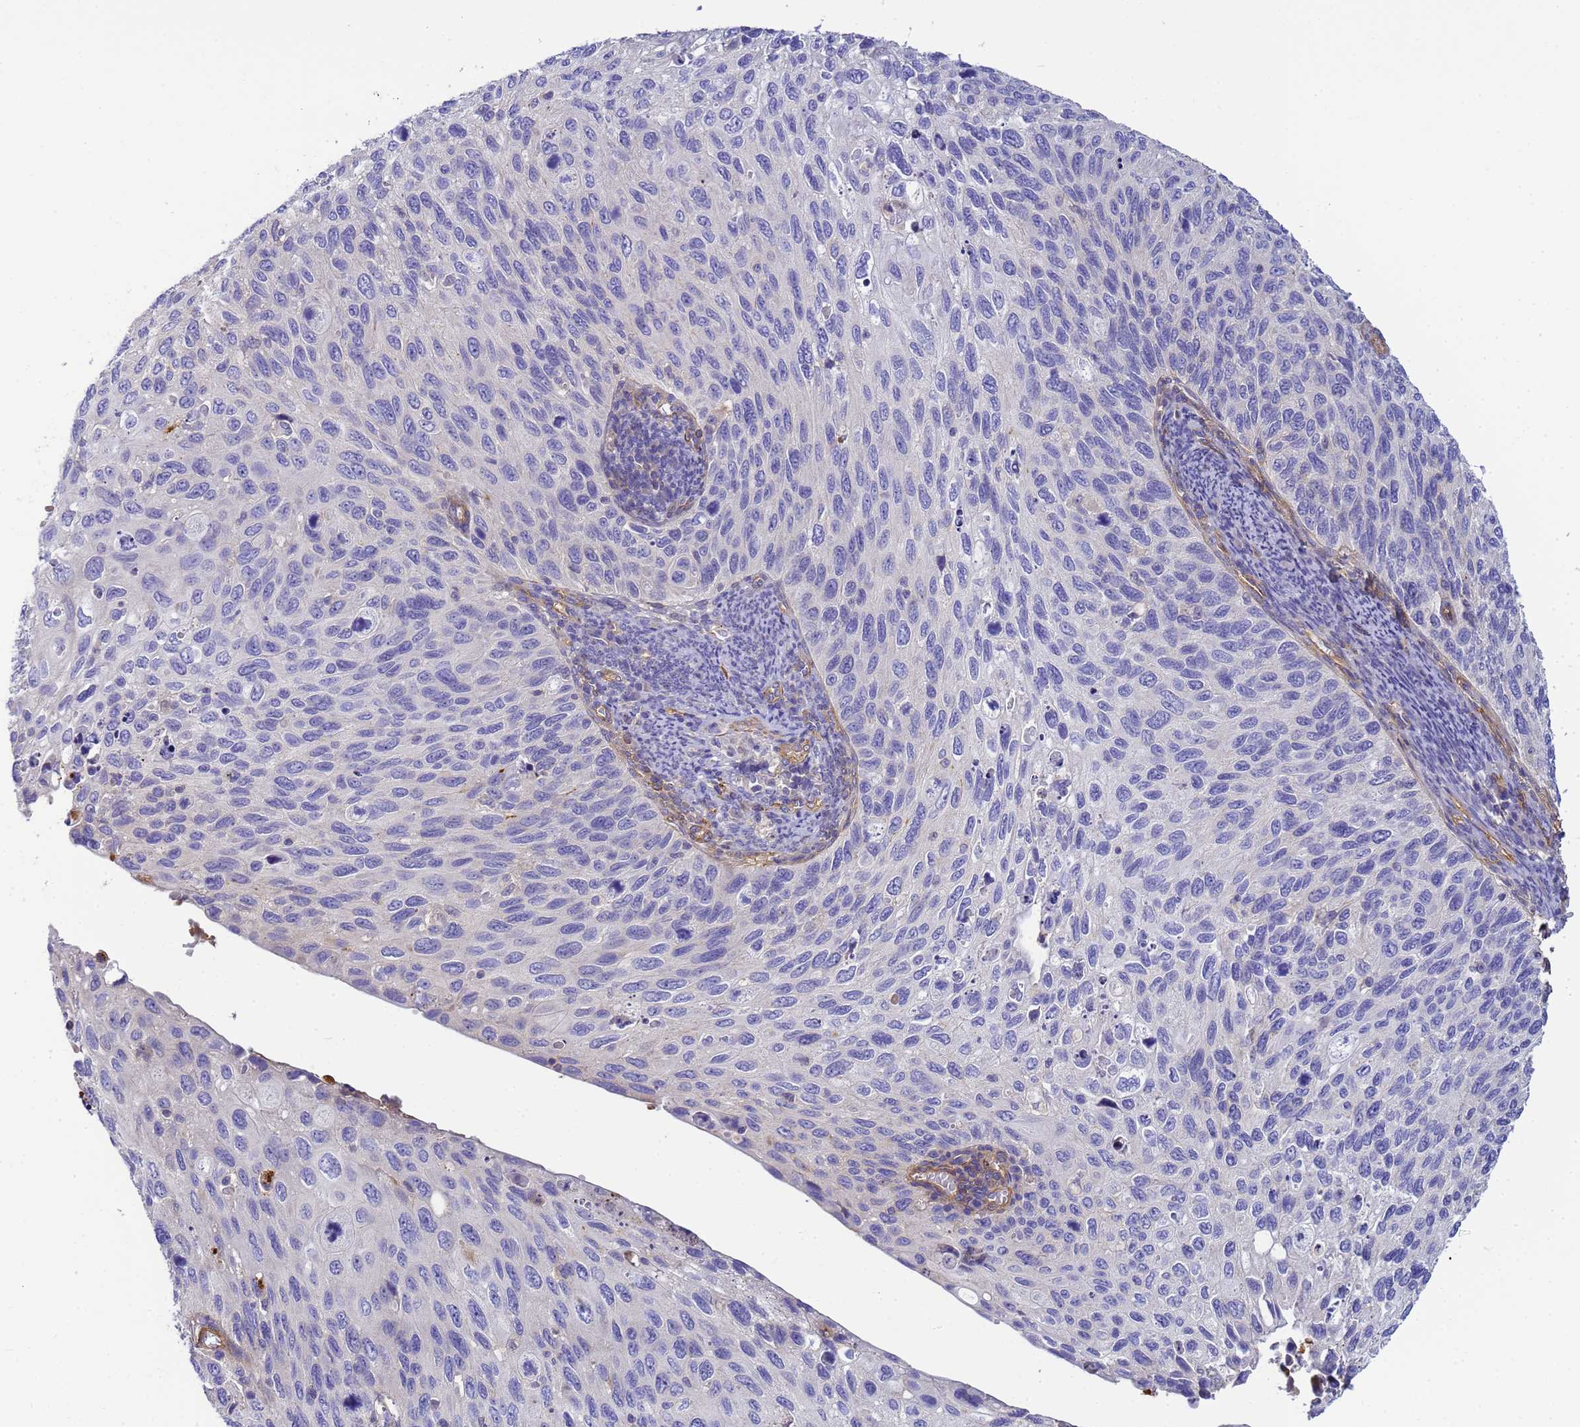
{"staining": {"intensity": "negative", "quantity": "none", "location": "none"}, "tissue": "cervical cancer", "cell_type": "Tumor cells", "image_type": "cancer", "snomed": [{"axis": "morphology", "description": "Squamous cell carcinoma, NOS"}, {"axis": "topography", "description": "Cervix"}], "caption": "A photomicrograph of human cervical cancer (squamous cell carcinoma) is negative for staining in tumor cells. Nuclei are stained in blue.", "gene": "MYL12A", "patient": {"sex": "female", "age": 70}}